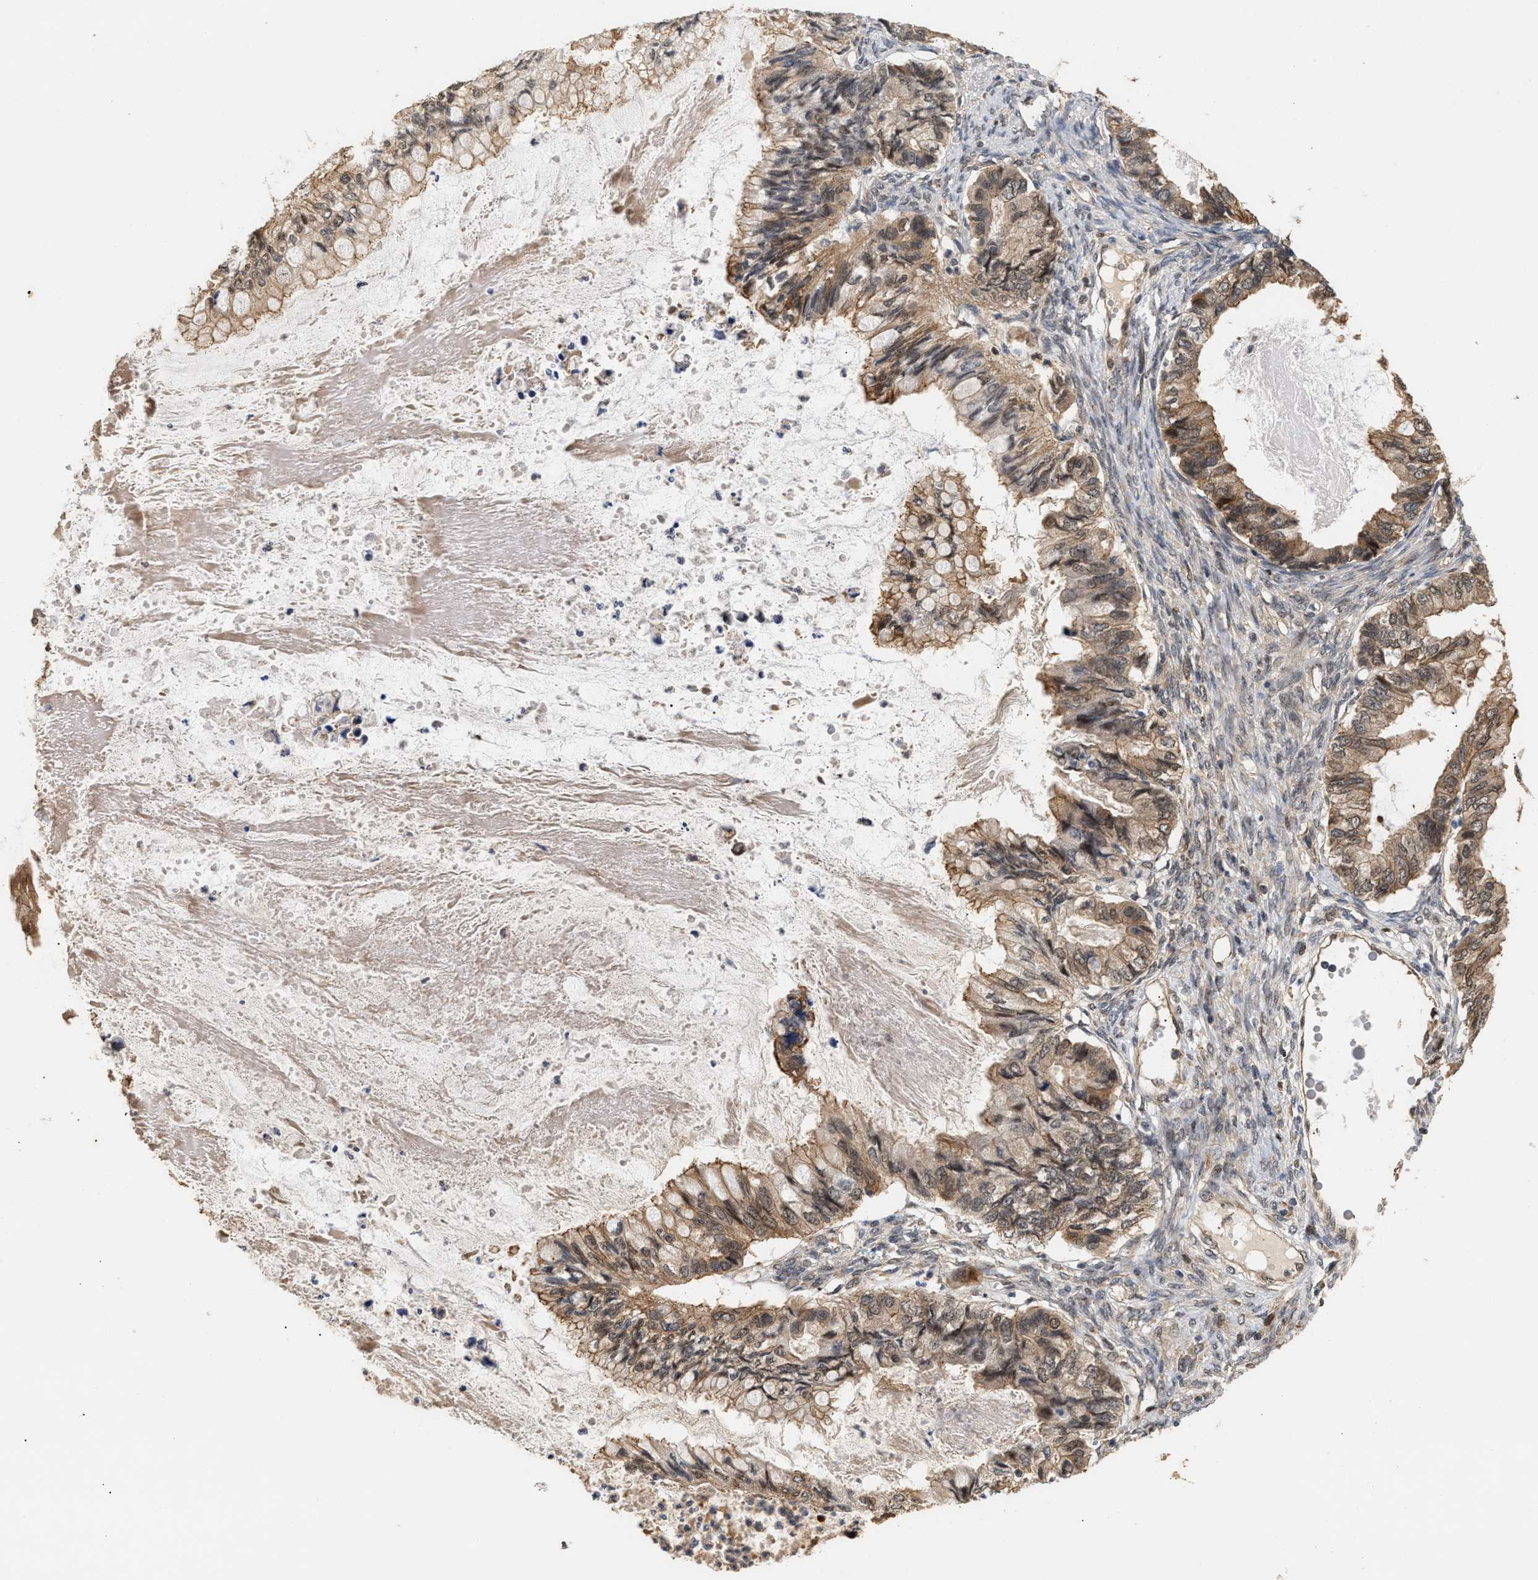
{"staining": {"intensity": "weak", "quantity": ">75%", "location": "cytoplasmic/membranous,nuclear"}, "tissue": "ovarian cancer", "cell_type": "Tumor cells", "image_type": "cancer", "snomed": [{"axis": "morphology", "description": "Cystadenocarcinoma, mucinous, NOS"}, {"axis": "topography", "description": "Ovary"}], "caption": "Immunohistochemical staining of ovarian mucinous cystadenocarcinoma demonstrates low levels of weak cytoplasmic/membranous and nuclear staining in approximately >75% of tumor cells. The staining is performed using DAB (3,3'-diaminobenzidine) brown chromogen to label protein expression. The nuclei are counter-stained blue using hematoxylin.", "gene": "ABHD5", "patient": {"sex": "female", "age": 80}}